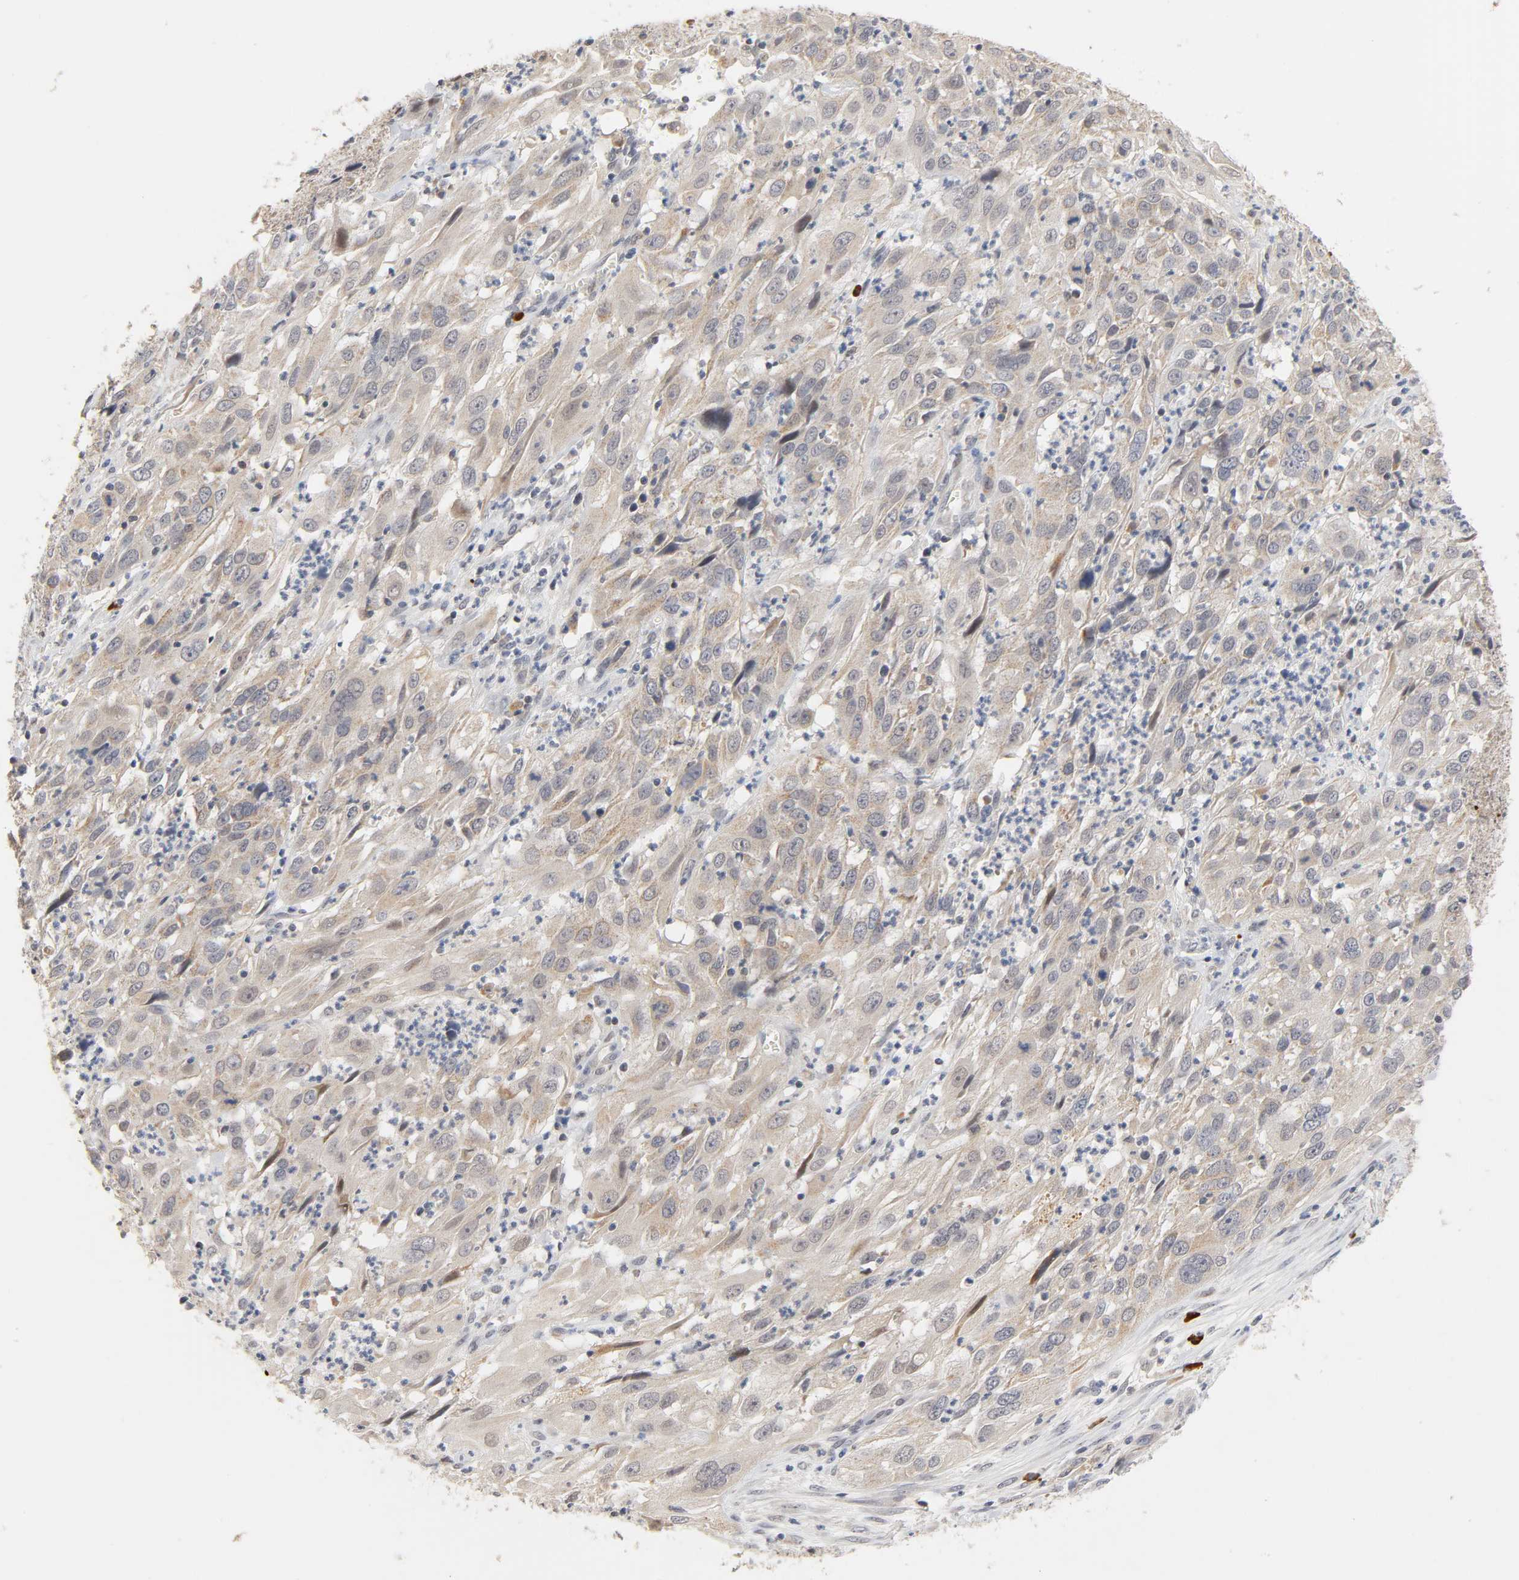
{"staining": {"intensity": "moderate", "quantity": ">75%", "location": "cytoplasmic/membranous"}, "tissue": "cervical cancer", "cell_type": "Tumor cells", "image_type": "cancer", "snomed": [{"axis": "morphology", "description": "Squamous cell carcinoma, NOS"}, {"axis": "topography", "description": "Cervix"}], "caption": "Human cervical cancer (squamous cell carcinoma) stained with a brown dye reveals moderate cytoplasmic/membranous positive staining in about >75% of tumor cells.", "gene": "GSTZ1", "patient": {"sex": "female", "age": 32}}